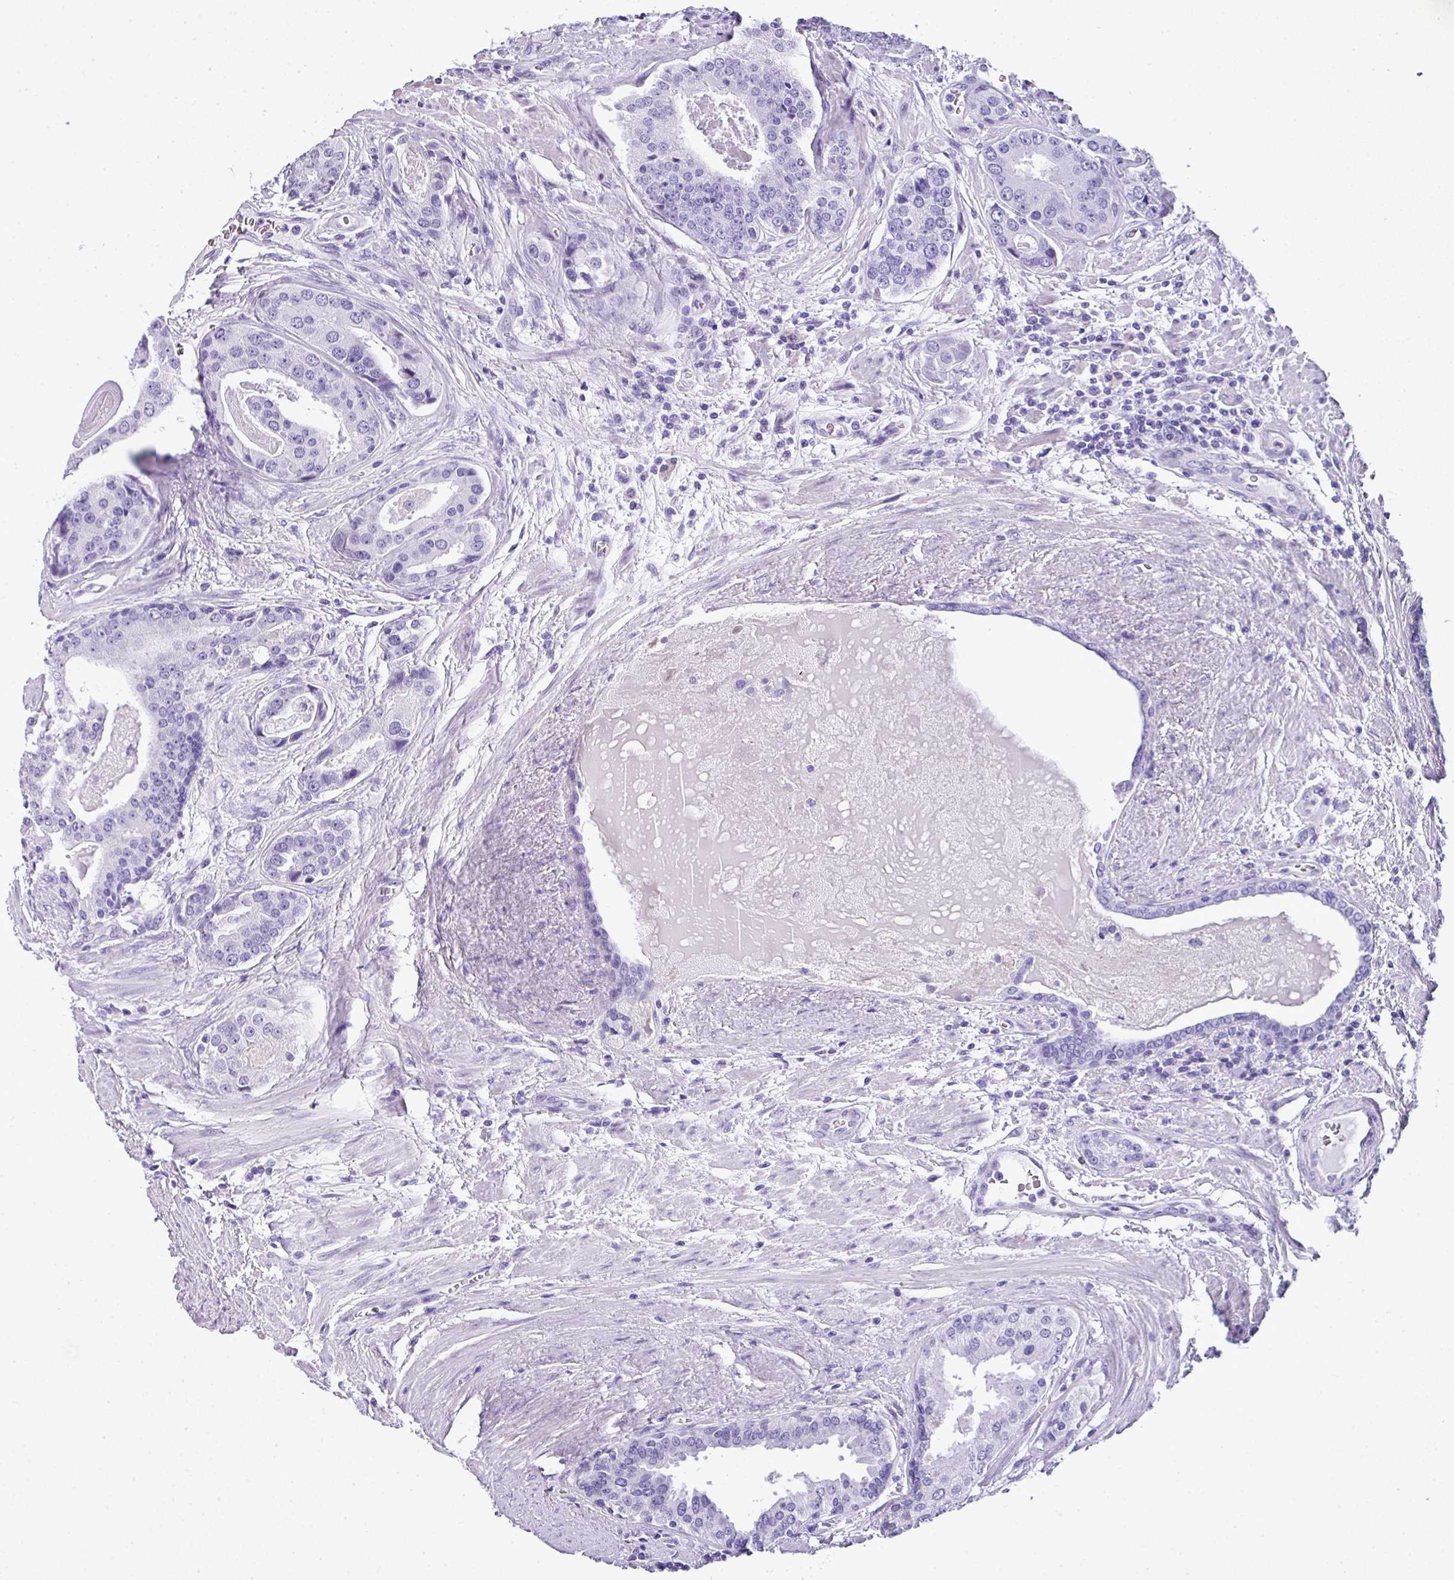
{"staining": {"intensity": "negative", "quantity": "none", "location": "none"}, "tissue": "prostate cancer", "cell_type": "Tumor cells", "image_type": "cancer", "snomed": [{"axis": "morphology", "description": "Adenocarcinoma, High grade"}, {"axis": "topography", "description": "Prostate"}], "caption": "Immunohistochemistry (IHC) of prostate cancer (adenocarcinoma (high-grade)) reveals no expression in tumor cells.", "gene": "MUC21", "patient": {"sex": "male", "age": 71}}